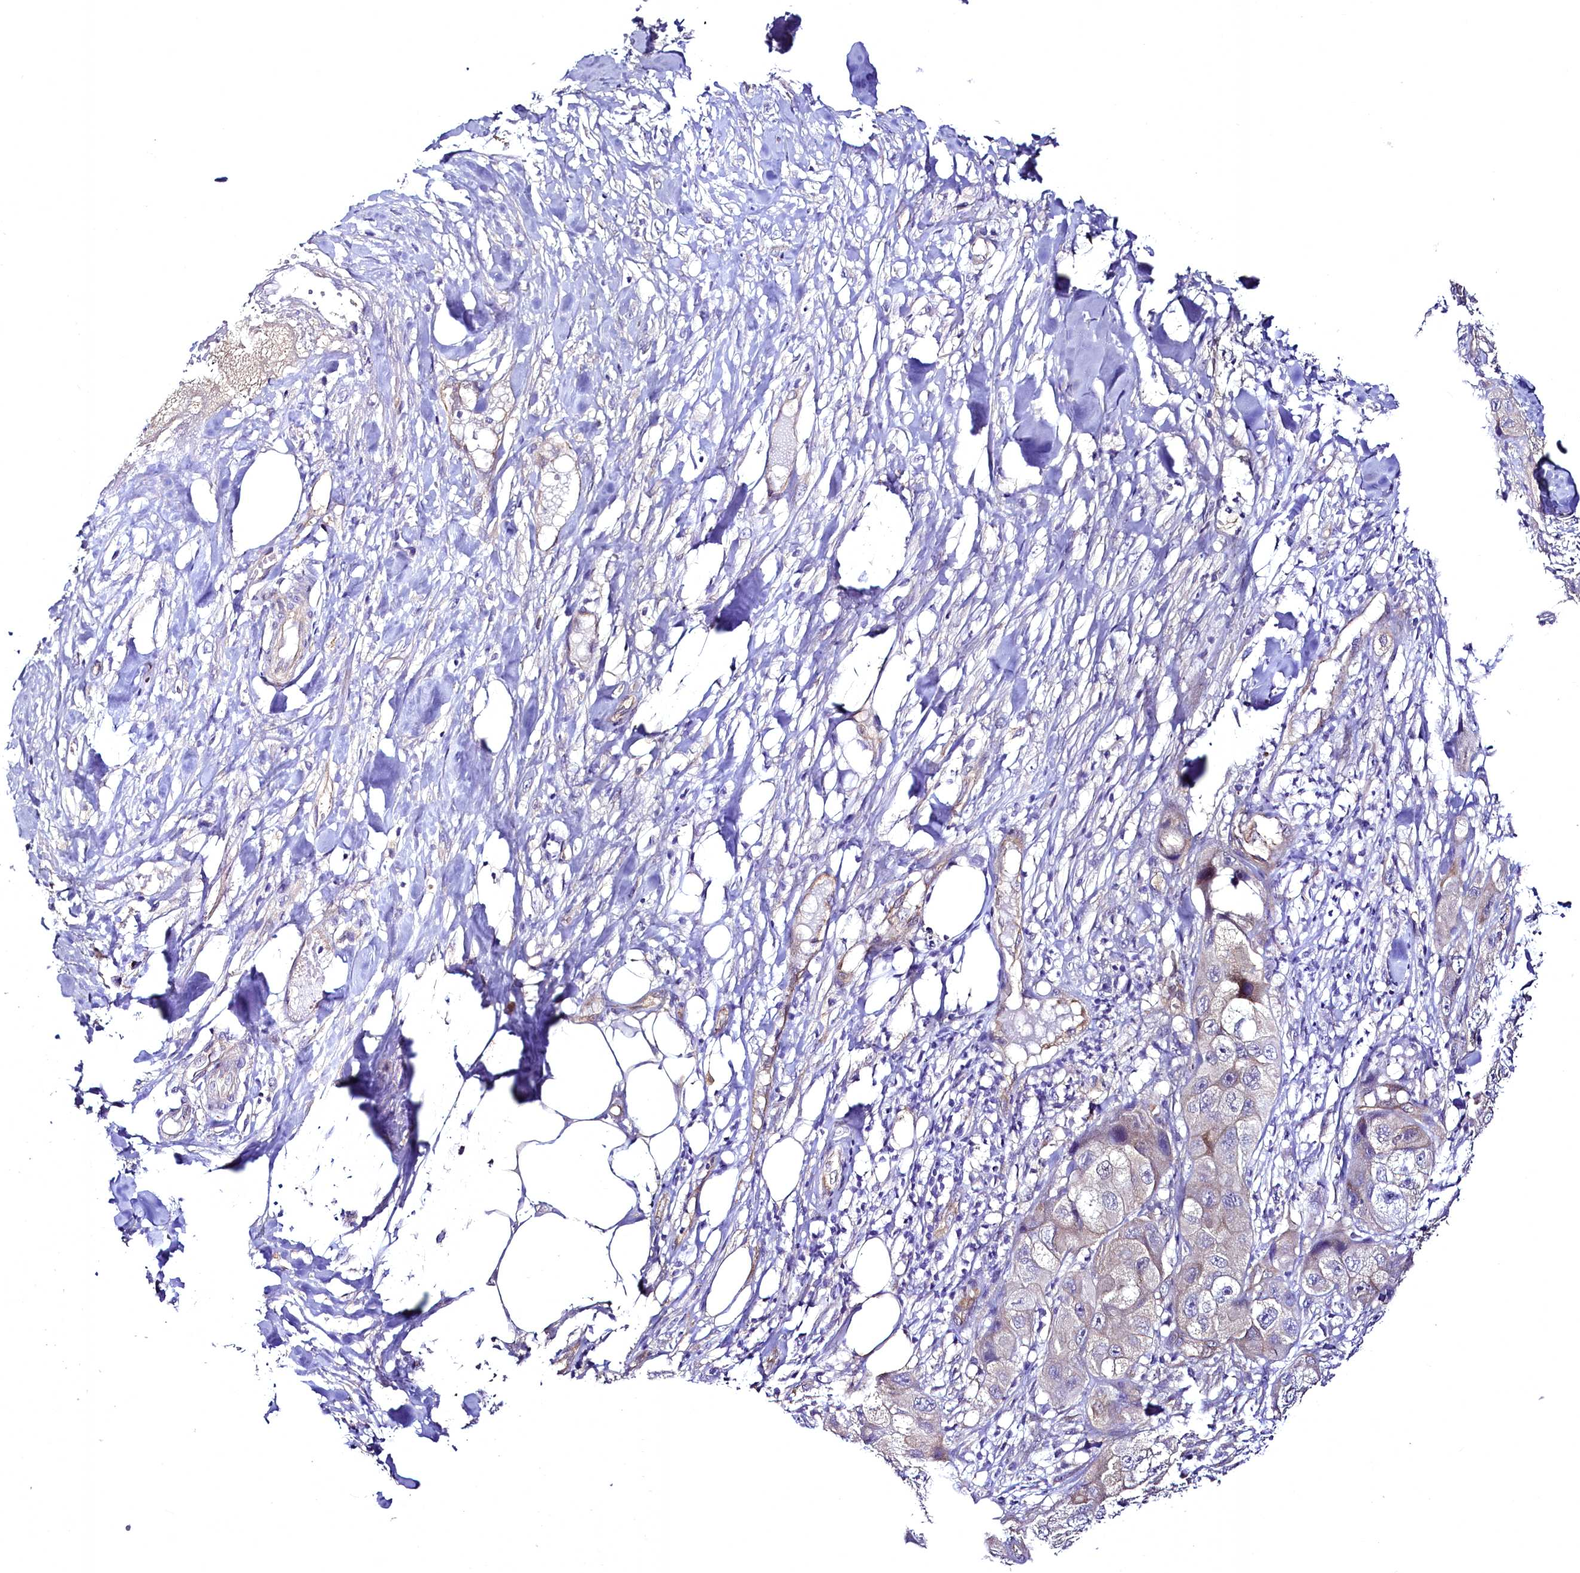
{"staining": {"intensity": "negative", "quantity": "none", "location": "none"}, "tissue": "skin cancer", "cell_type": "Tumor cells", "image_type": "cancer", "snomed": [{"axis": "morphology", "description": "Squamous cell carcinoma, NOS"}, {"axis": "topography", "description": "Skin"}, {"axis": "topography", "description": "Subcutis"}], "caption": "DAB (3,3'-diaminobenzidine) immunohistochemical staining of human skin squamous cell carcinoma reveals no significant positivity in tumor cells.", "gene": "STXBP1", "patient": {"sex": "male", "age": 73}}